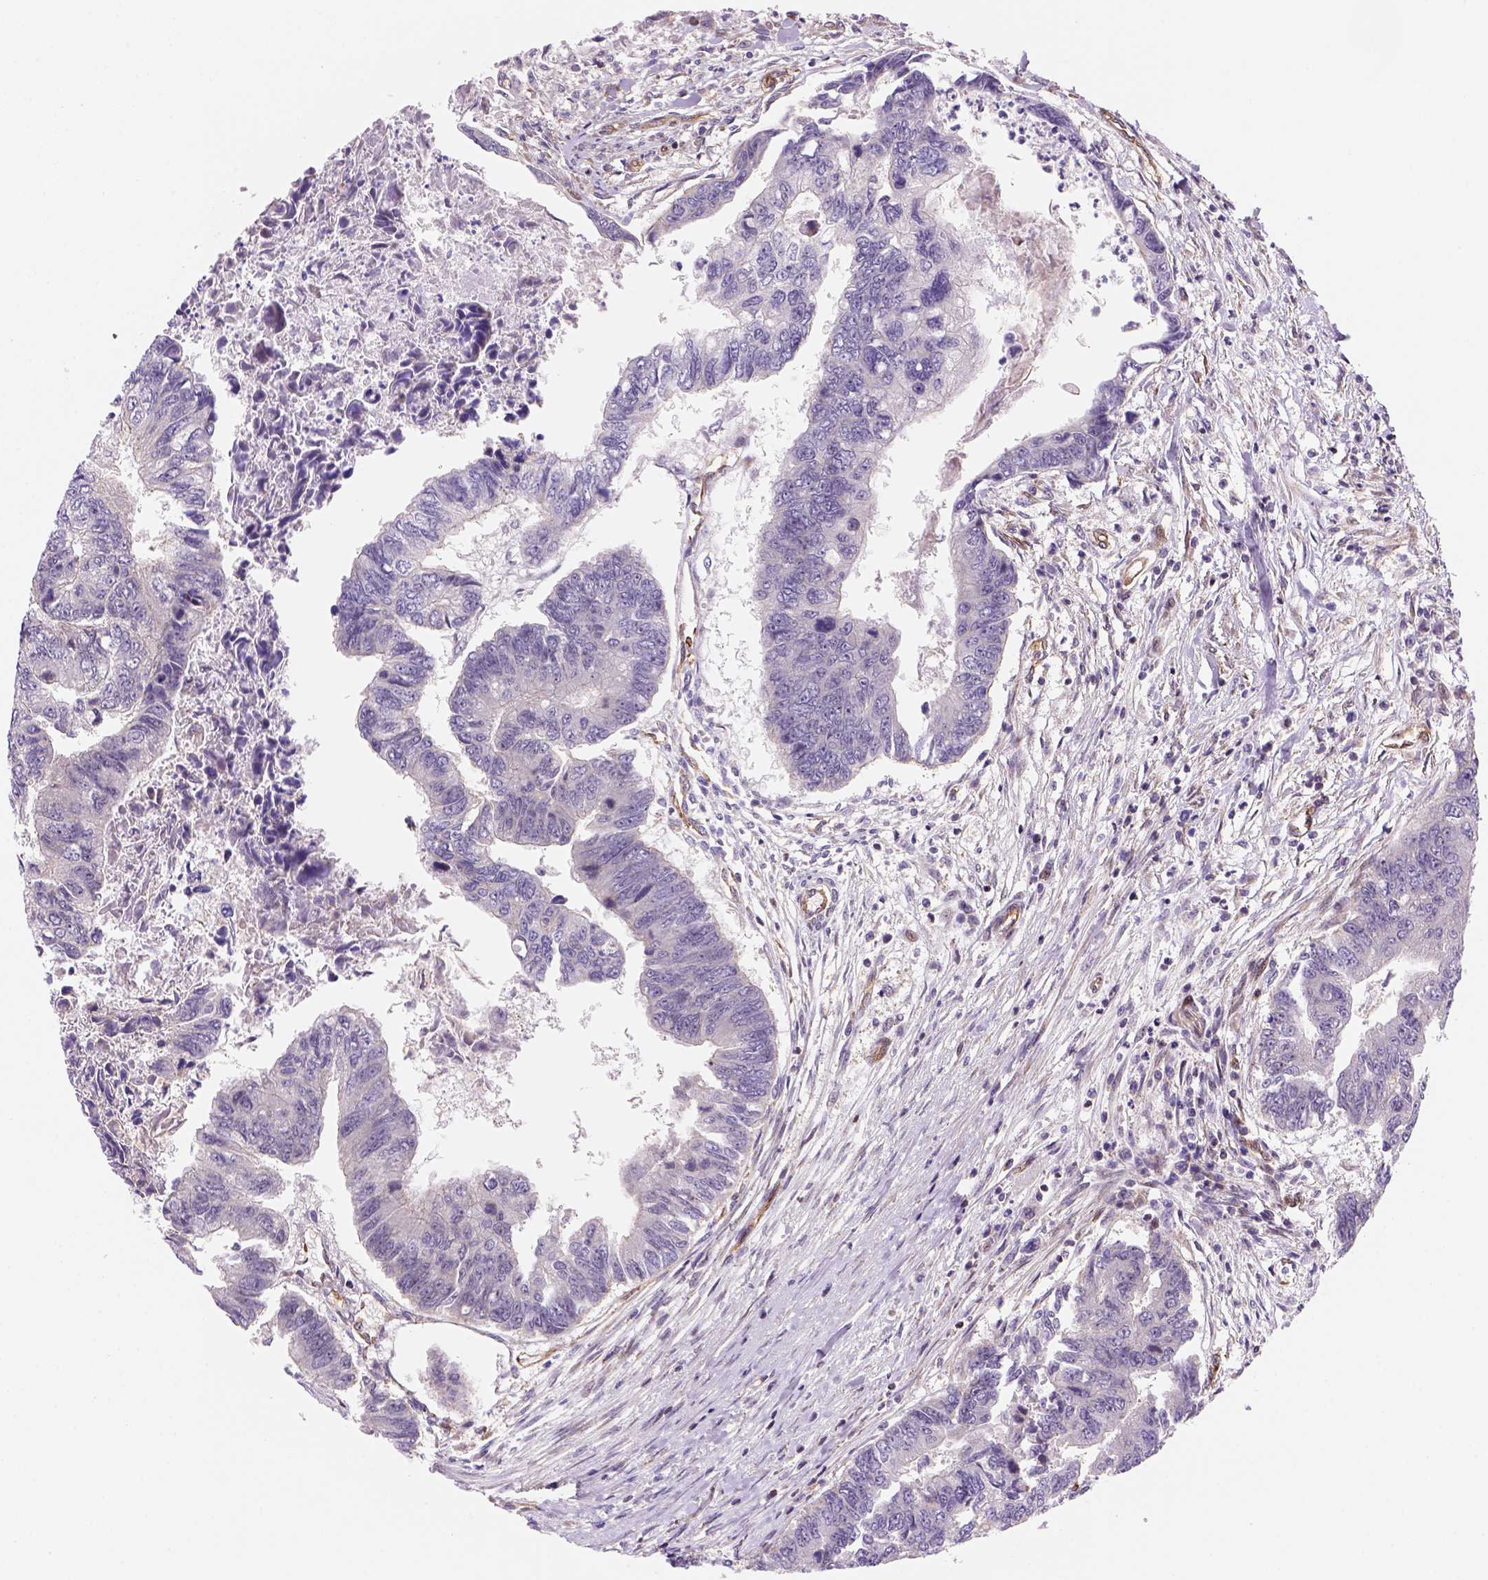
{"staining": {"intensity": "negative", "quantity": "none", "location": "none"}, "tissue": "colorectal cancer", "cell_type": "Tumor cells", "image_type": "cancer", "snomed": [{"axis": "morphology", "description": "Adenocarcinoma, NOS"}, {"axis": "topography", "description": "Colon"}], "caption": "This is a photomicrograph of immunohistochemistry staining of adenocarcinoma (colorectal), which shows no staining in tumor cells.", "gene": "VSTM5", "patient": {"sex": "female", "age": 65}}